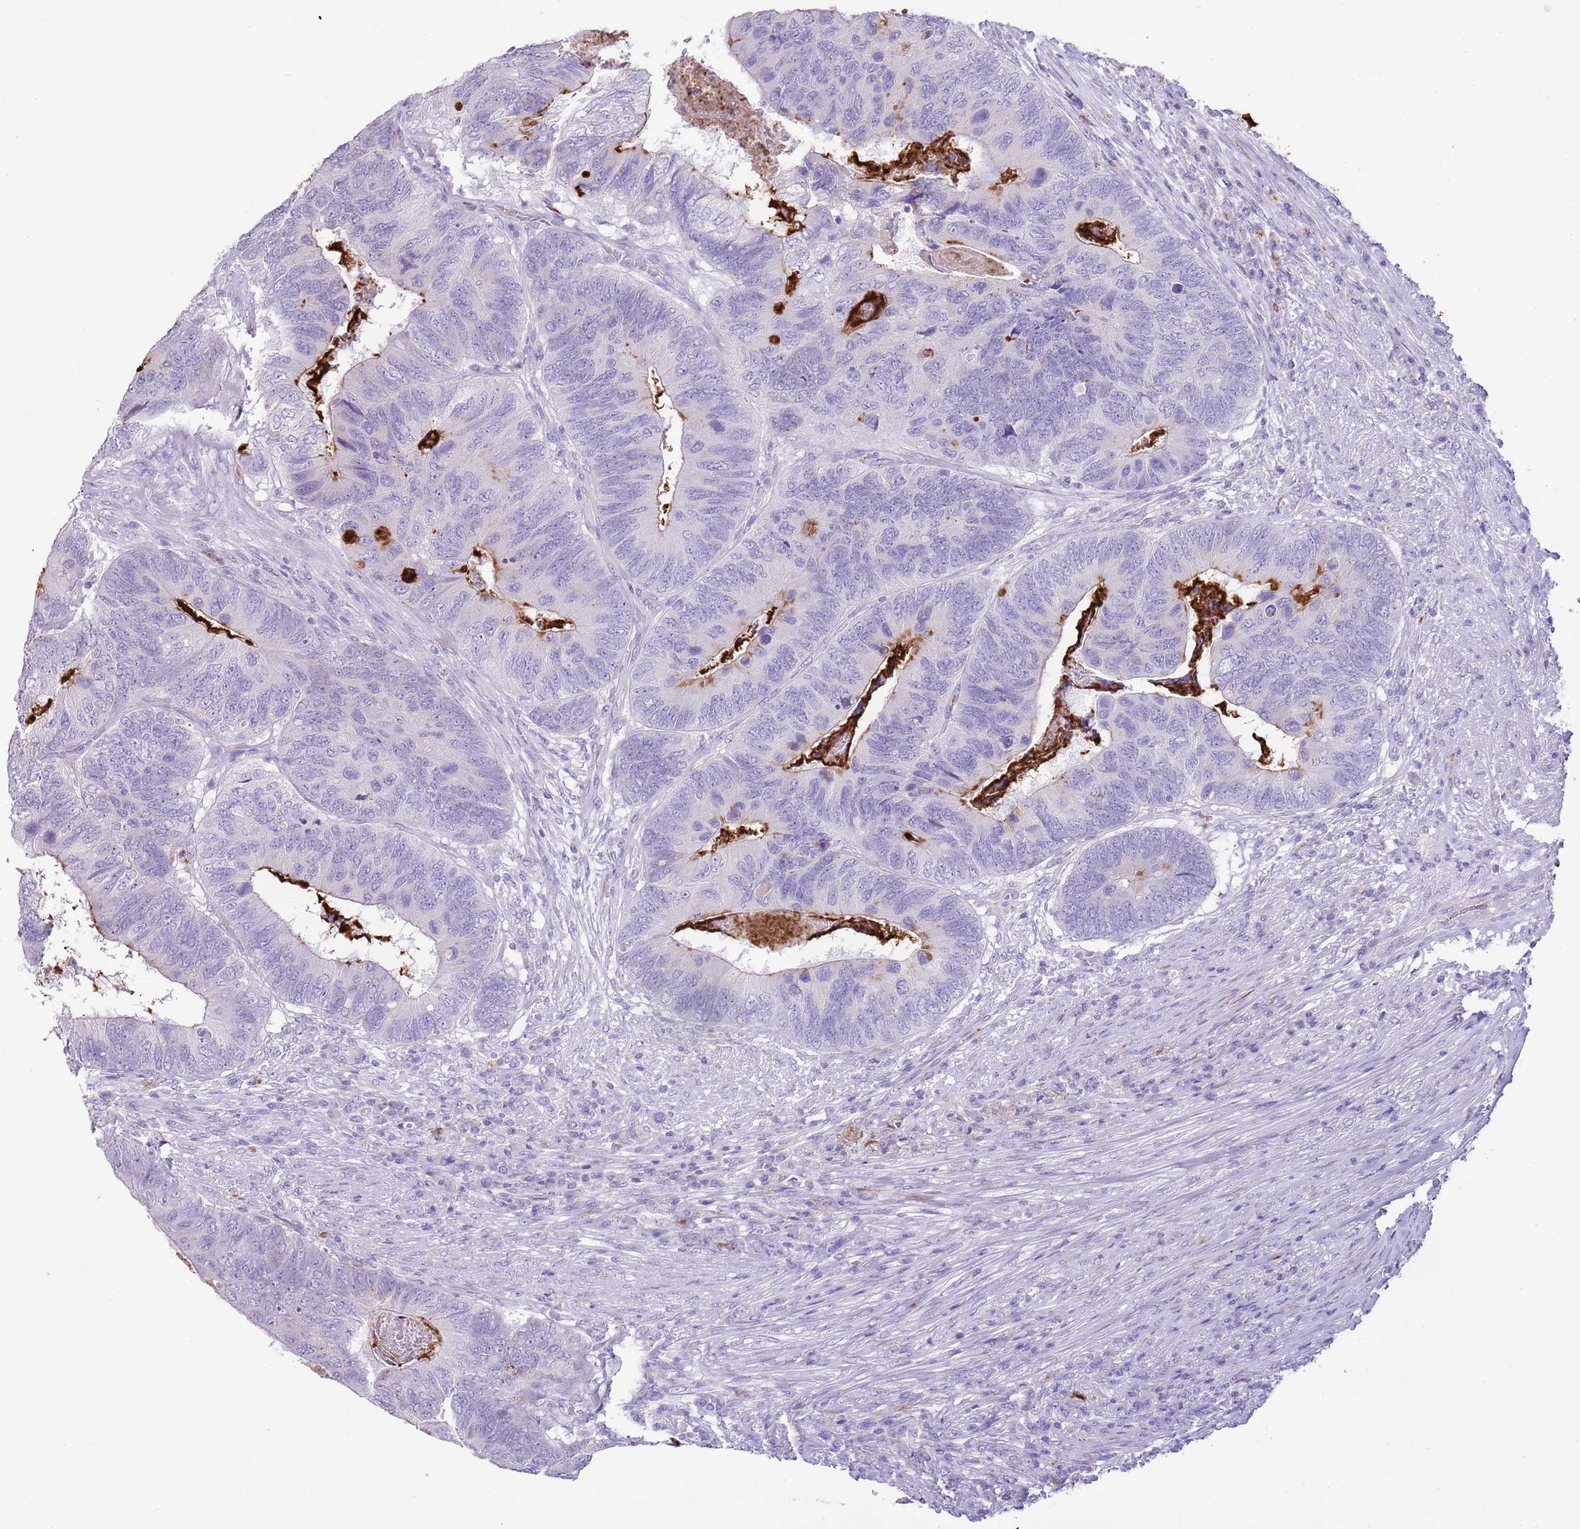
{"staining": {"intensity": "negative", "quantity": "none", "location": "none"}, "tissue": "colorectal cancer", "cell_type": "Tumor cells", "image_type": "cancer", "snomed": [{"axis": "morphology", "description": "Adenocarcinoma, NOS"}, {"axis": "topography", "description": "Colon"}], "caption": "Immunohistochemical staining of human colorectal adenocarcinoma displays no significant positivity in tumor cells.", "gene": "OR2Z1", "patient": {"sex": "female", "age": 67}}